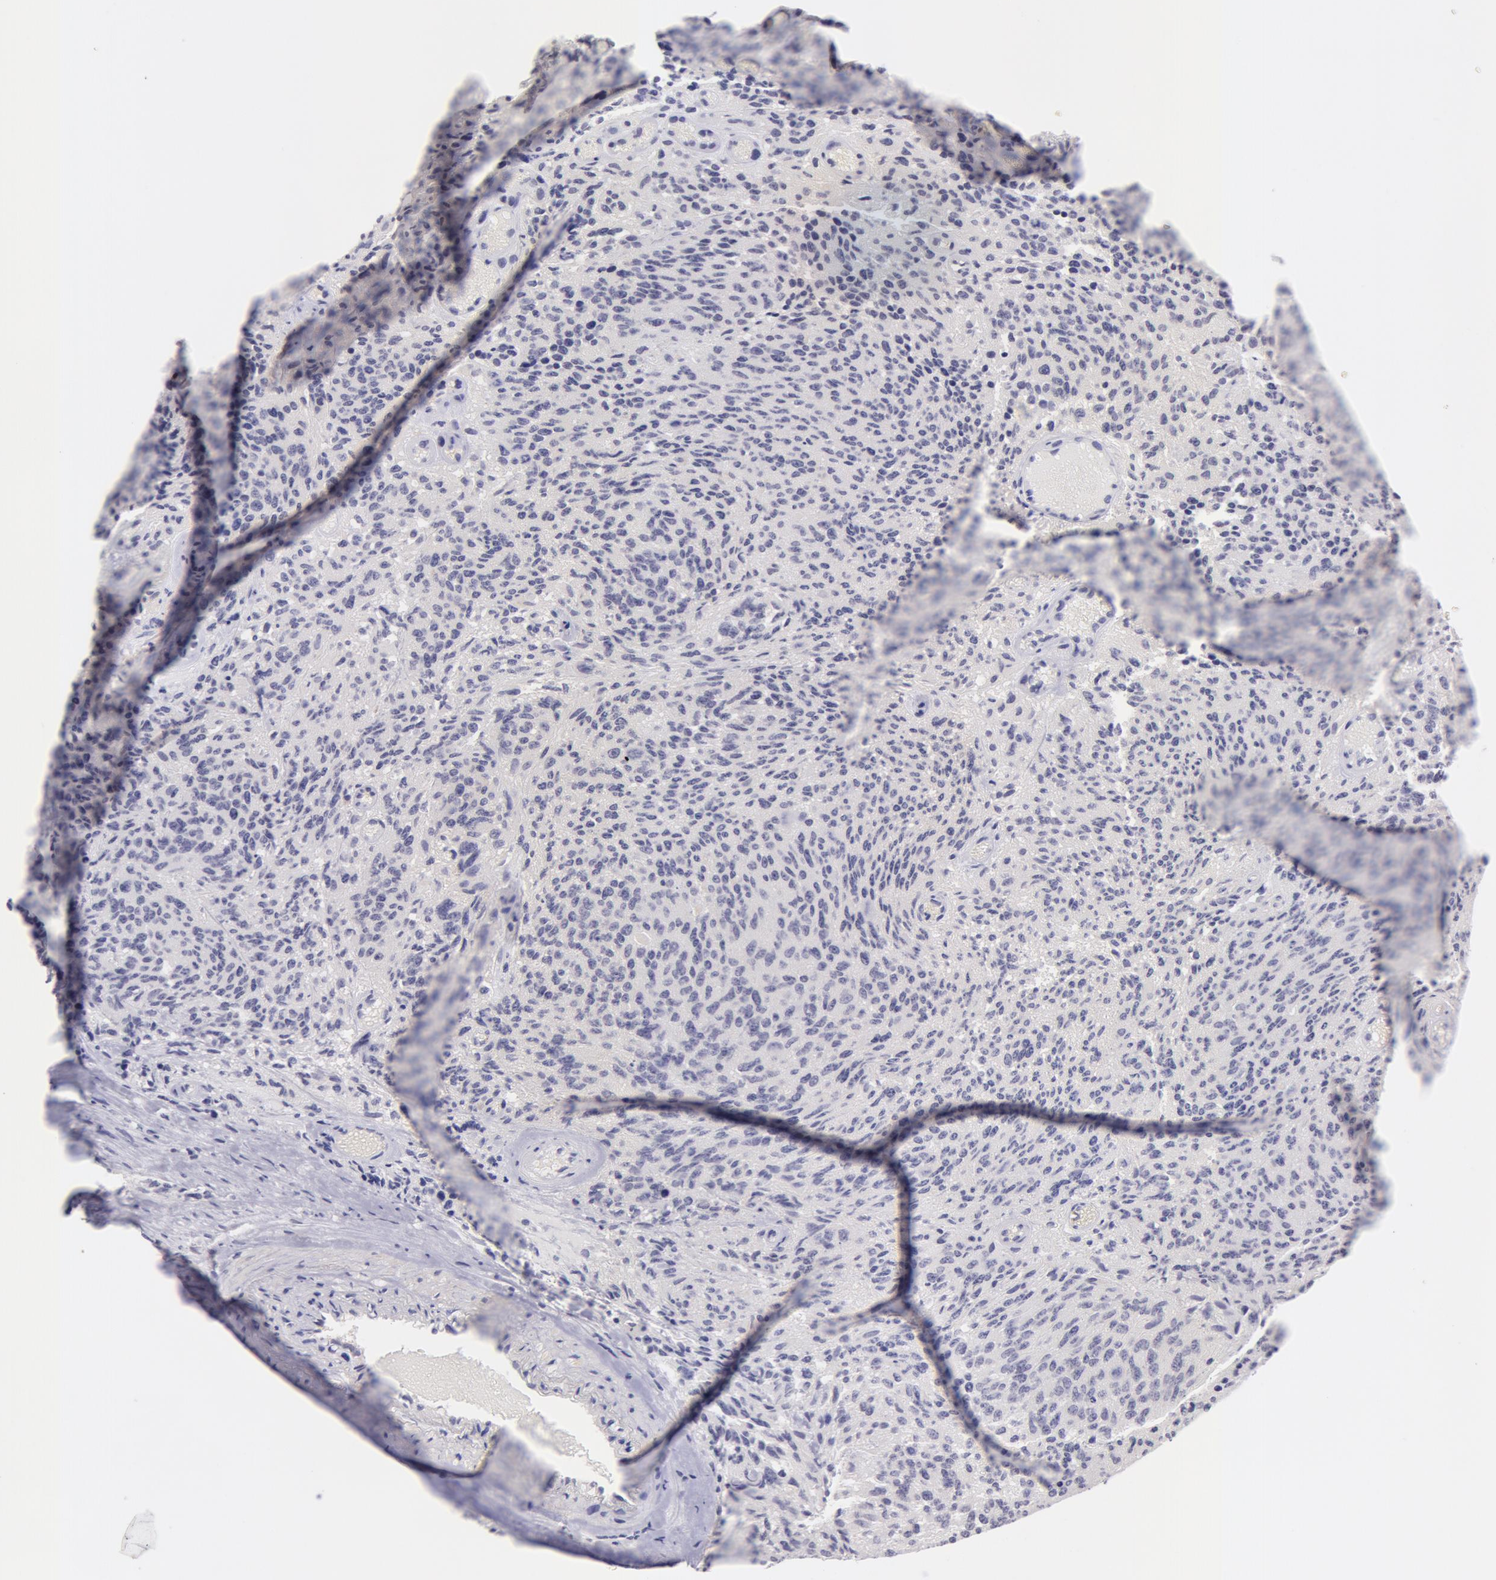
{"staining": {"intensity": "moderate", "quantity": ">75%", "location": "nuclear"}, "tissue": "glioma", "cell_type": "Tumor cells", "image_type": "cancer", "snomed": [{"axis": "morphology", "description": "Glioma, malignant, High grade"}, {"axis": "topography", "description": "Brain"}], "caption": "The micrograph shows immunohistochemical staining of glioma. There is moderate nuclear staining is appreciated in approximately >75% of tumor cells. The protein of interest is stained brown, and the nuclei are stained in blue (DAB (3,3'-diaminobenzidine) IHC with brightfield microscopy, high magnification).", "gene": "VRTN", "patient": {"sex": "male", "age": 36}}